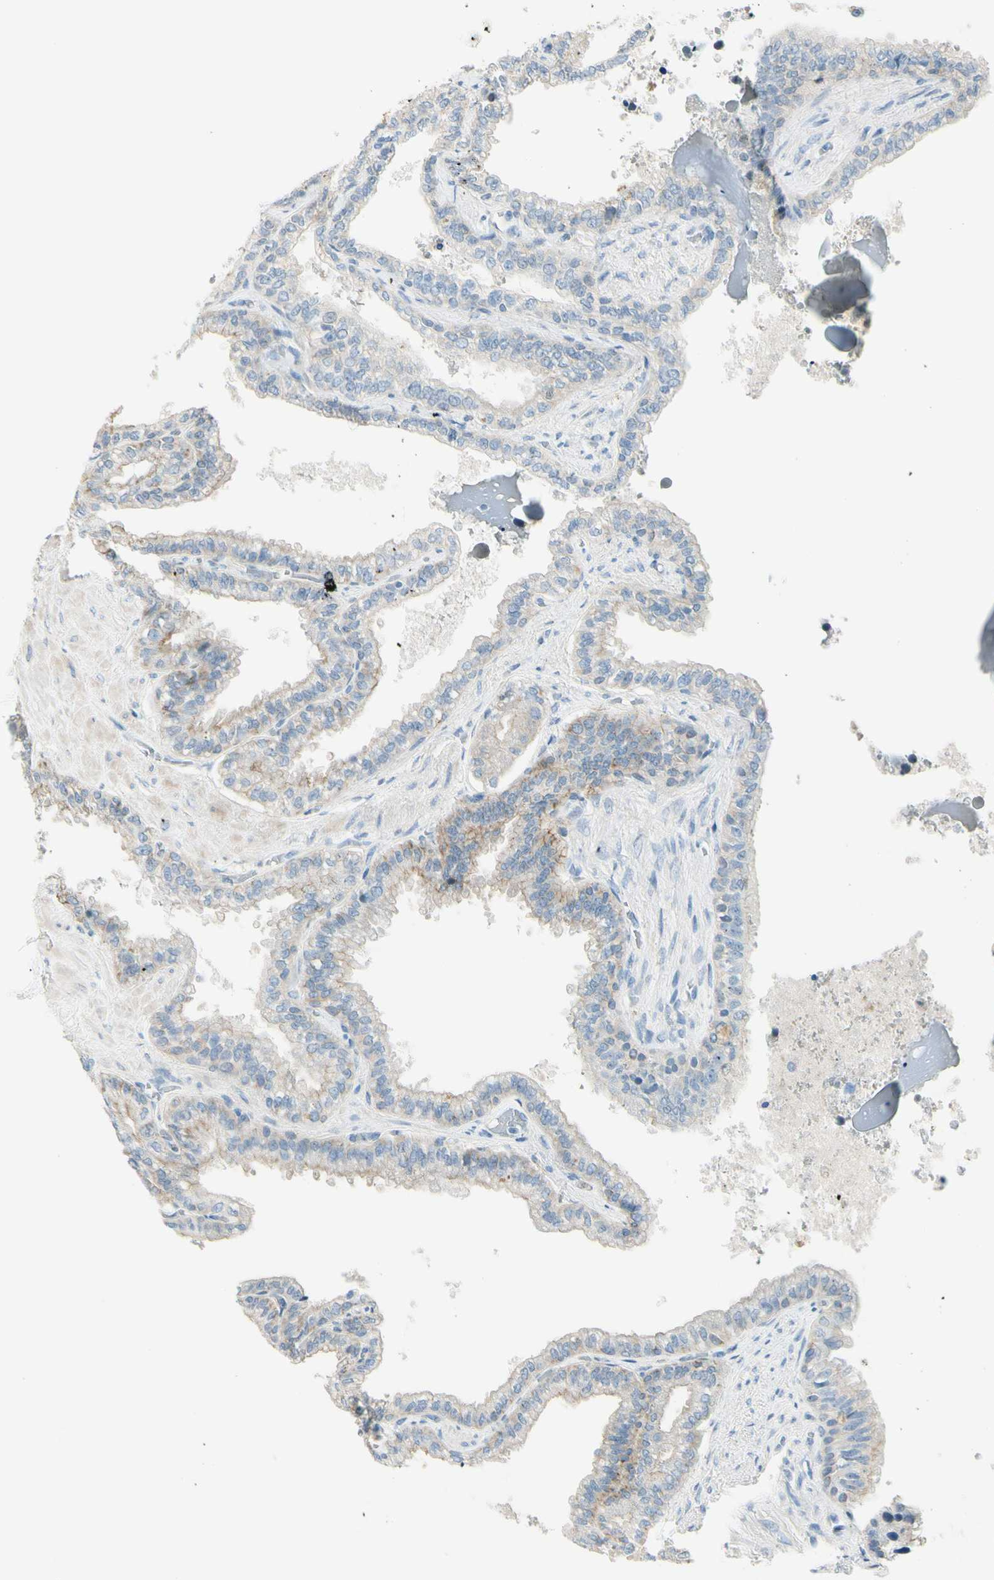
{"staining": {"intensity": "weak", "quantity": "<25%", "location": "cytoplasmic/membranous"}, "tissue": "seminal vesicle", "cell_type": "Glandular cells", "image_type": "normal", "snomed": [{"axis": "morphology", "description": "Normal tissue, NOS"}, {"axis": "topography", "description": "Seminal veicle"}], "caption": "DAB (3,3'-diaminobenzidine) immunohistochemical staining of normal seminal vesicle exhibits no significant positivity in glandular cells.", "gene": "GALNT5", "patient": {"sex": "male", "age": 46}}